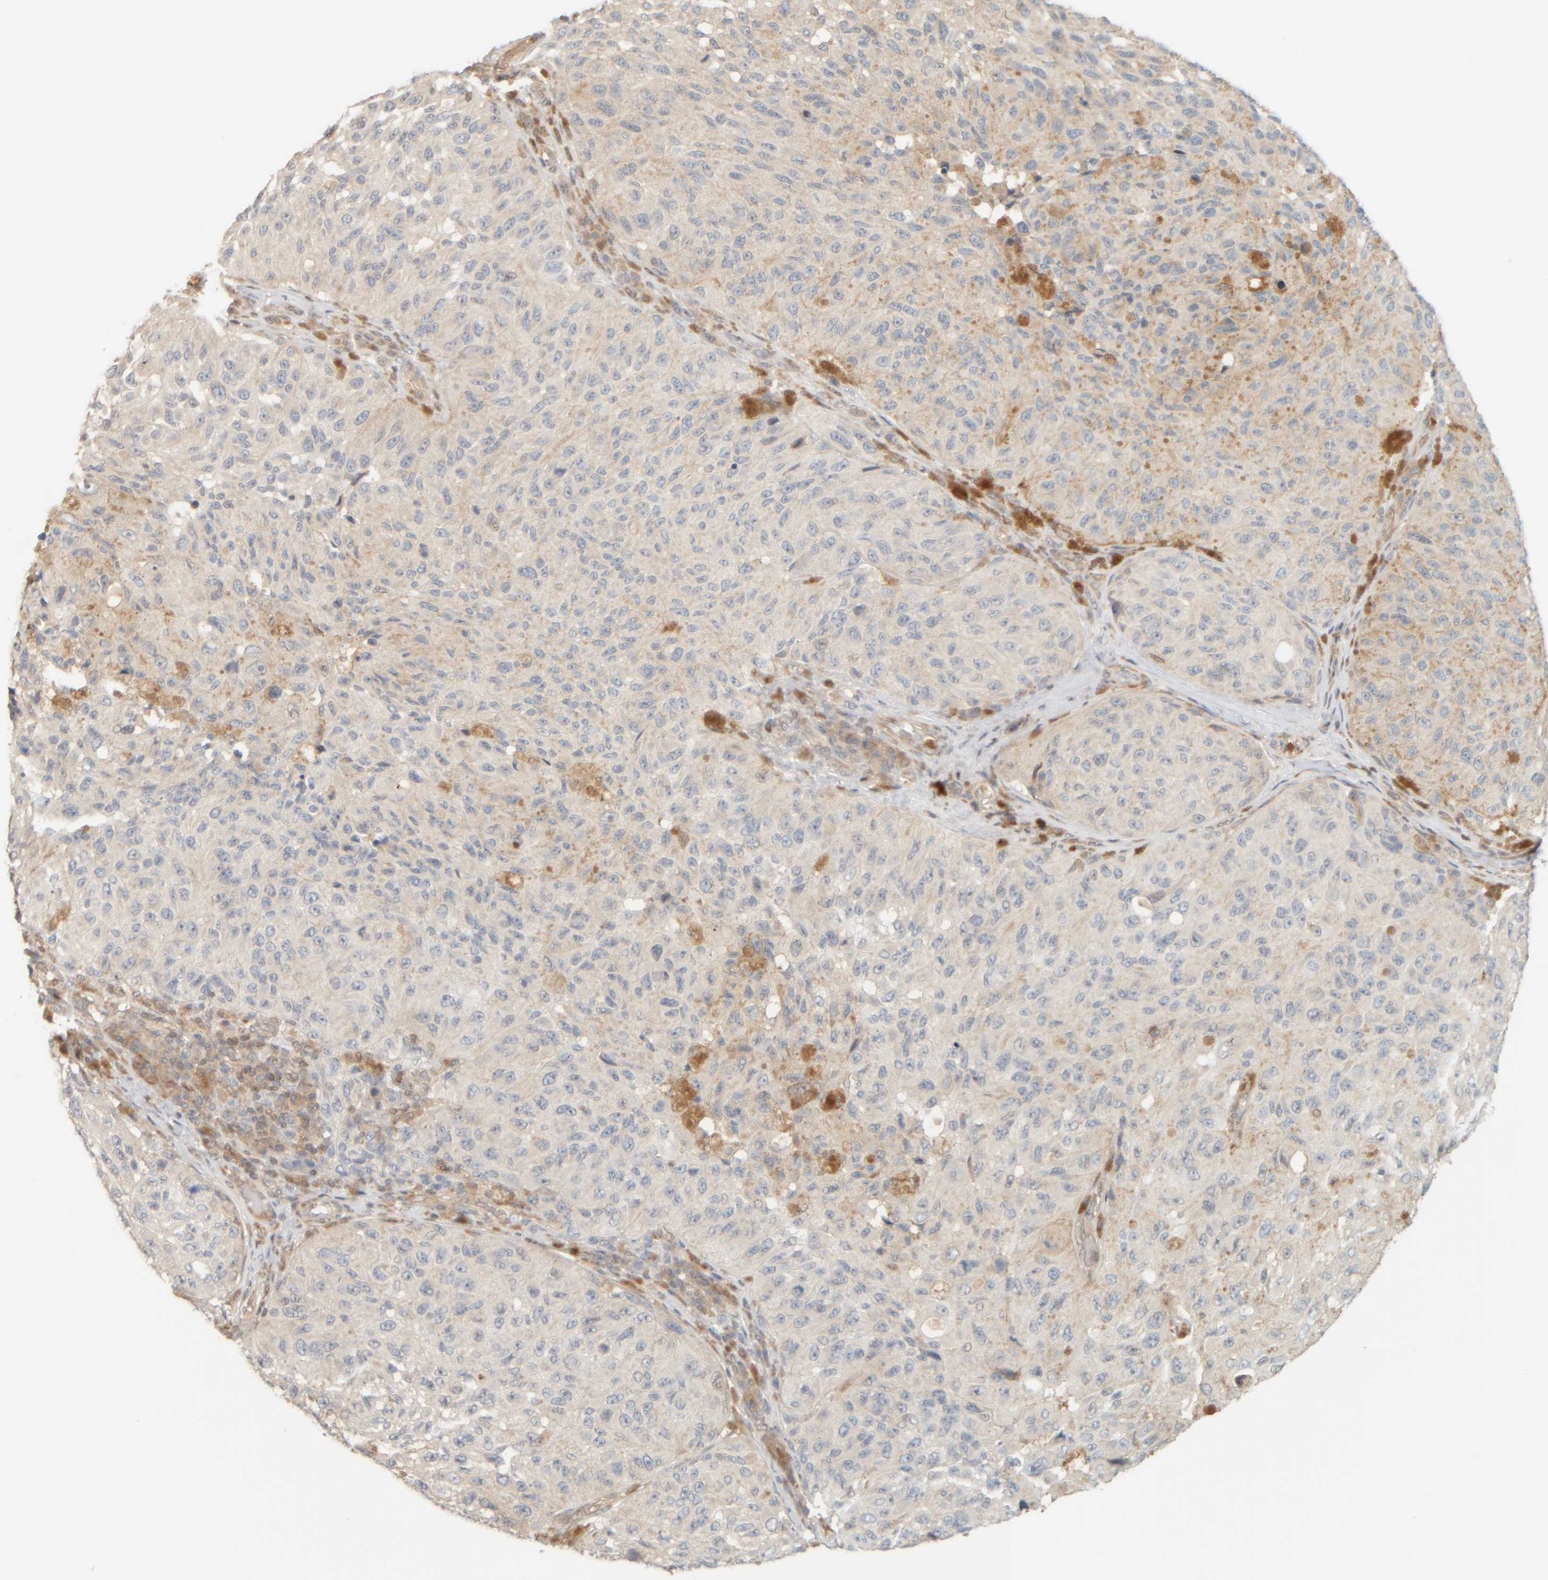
{"staining": {"intensity": "negative", "quantity": "none", "location": "none"}, "tissue": "melanoma", "cell_type": "Tumor cells", "image_type": "cancer", "snomed": [{"axis": "morphology", "description": "Malignant melanoma, NOS"}, {"axis": "topography", "description": "Skin"}], "caption": "Malignant melanoma stained for a protein using immunohistochemistry displays no expression tumor cells.", "gene": "PTGES3L-AARSD1", "patient": {"sex": "female", "age": 73}}